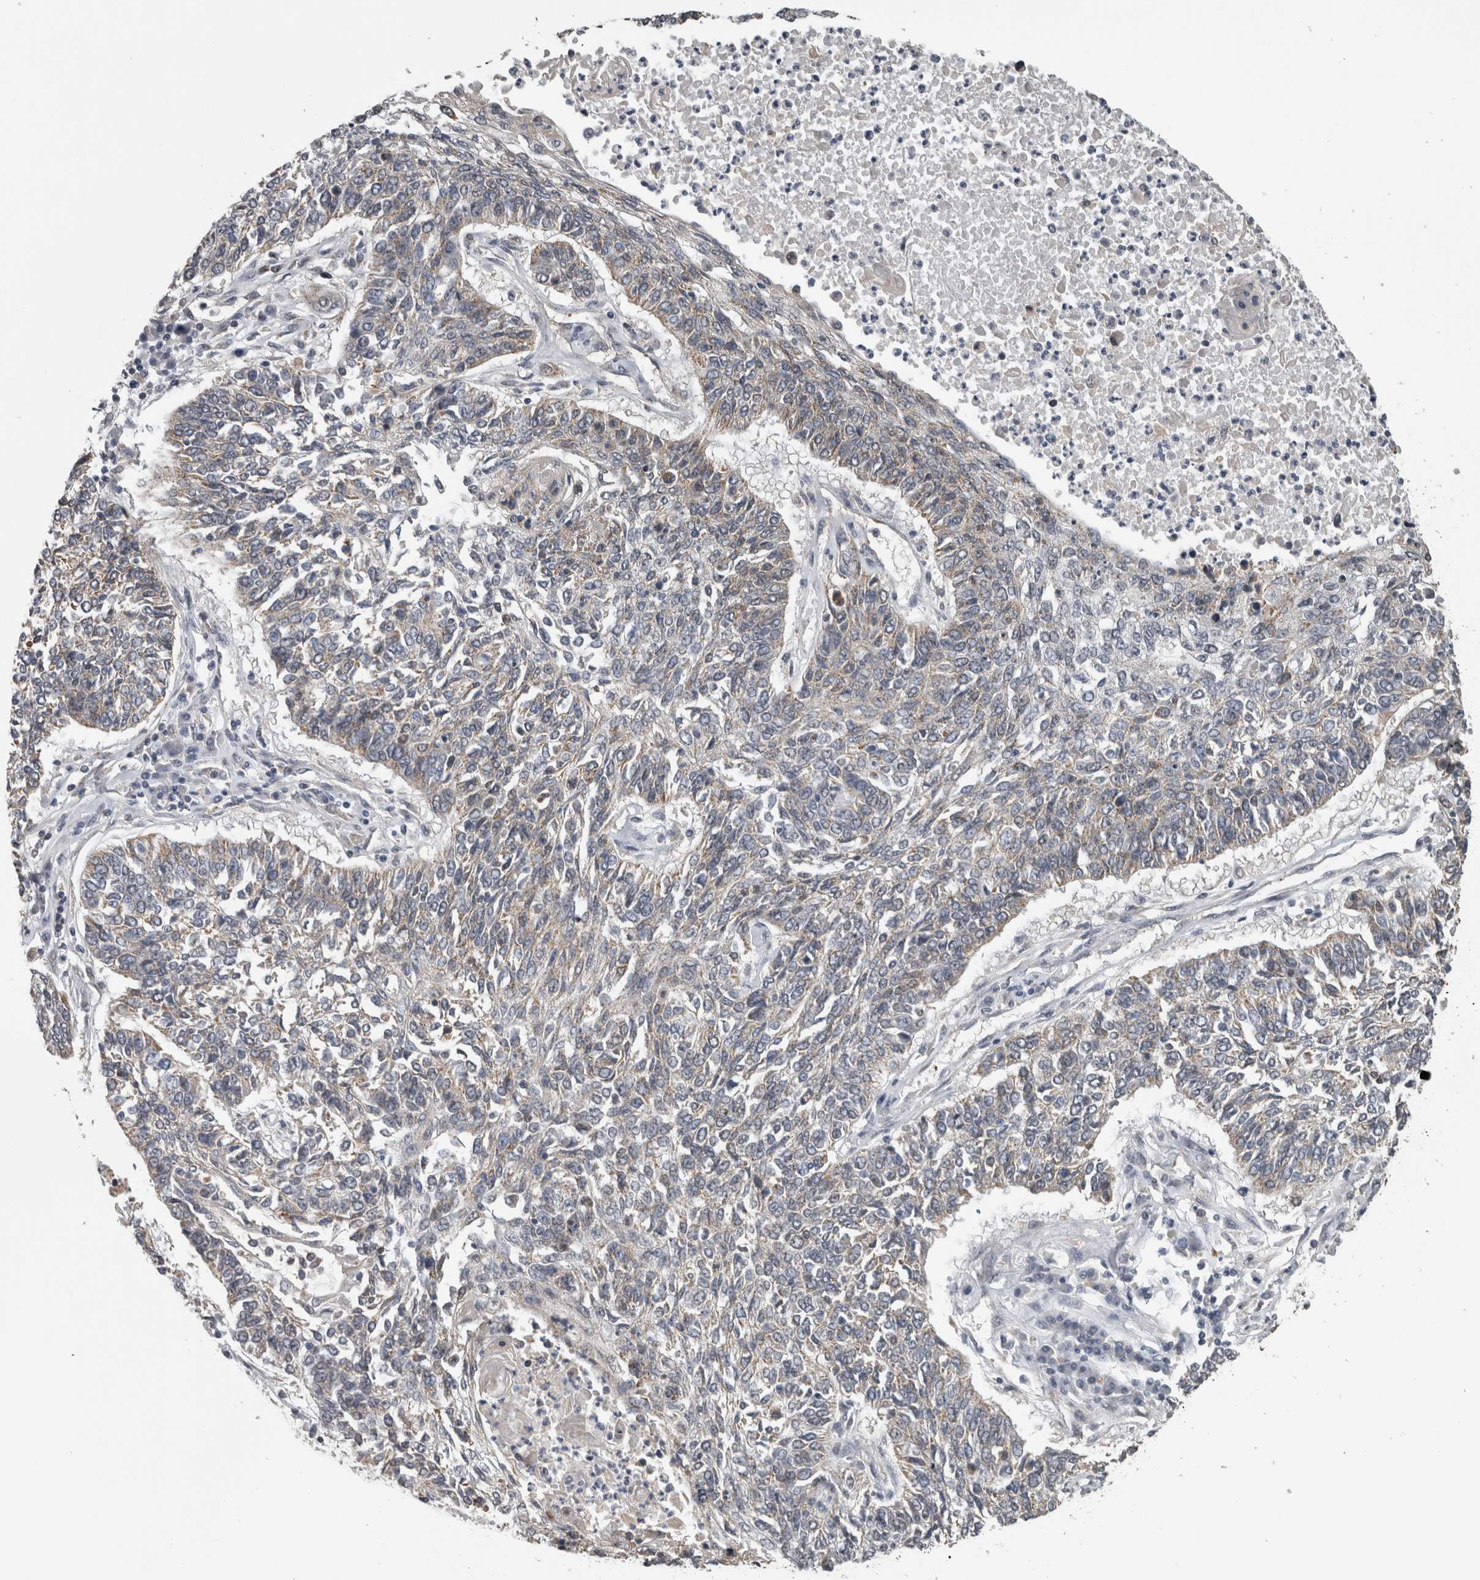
{"staining": {"intensity": "weak", "quantity": "<25%", "location": "cytoplasmic/membranous"}, "tissue": "lung cancer", "cell_type": "Tumor cells", "image_type": "cancer", "snomed": [{"axis": "morphology", "description": "Normal tissue, NOS"}, {"axis": "morphology", "description": "Squamous cell carcinoma, NOS"}, {"axis": "topography", "description": "Cartilage tissue"}, {"axis": "topography", "description": "Bronchus"}, {"axis": "topography", "description": "Lung"}], "caption": "Lung cancer (squamous cell carcinoma) stained for a protein using immunohistochemistry demonstrates no staining tumor cells.", "gene": "OR2K2", "patient": {"sex": "female", "age": 49}}